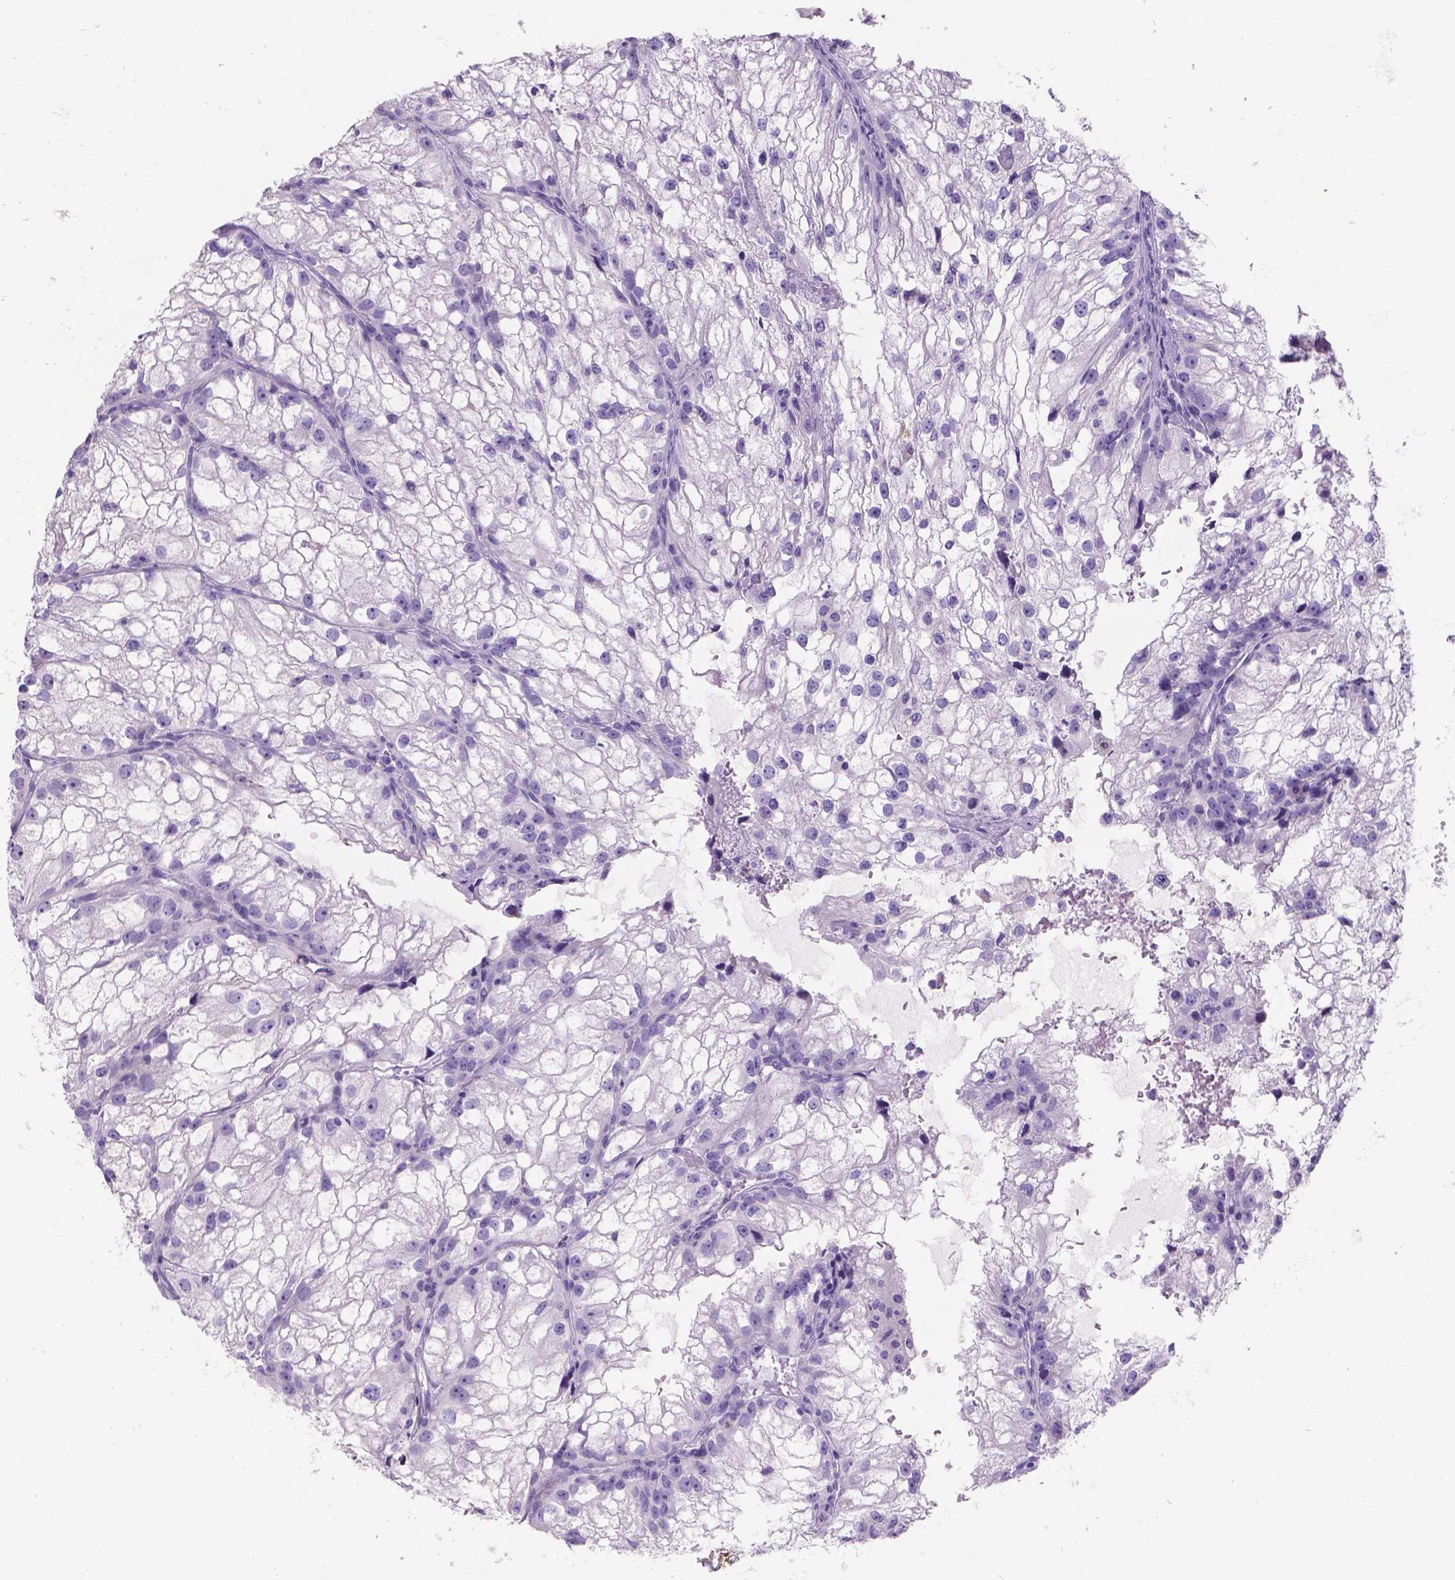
{"staining": {"intensity": "negative", "quantity": "none", "location": "none"}, "tissue": "renal cancer", "cell_type": "Tumor cells", "image_type": "cancer", "snomed": [{"axis": "morphology", "description": "Adenocarcinoma, NOS"}, {"axis": "topography", "description": "Kidney"}], "caption": "Histopathology image shows no significant protein staining in tumor cells of renal cancer.", "gene": "GNRHR", "patient": {"sex": "male", "age": 59}}